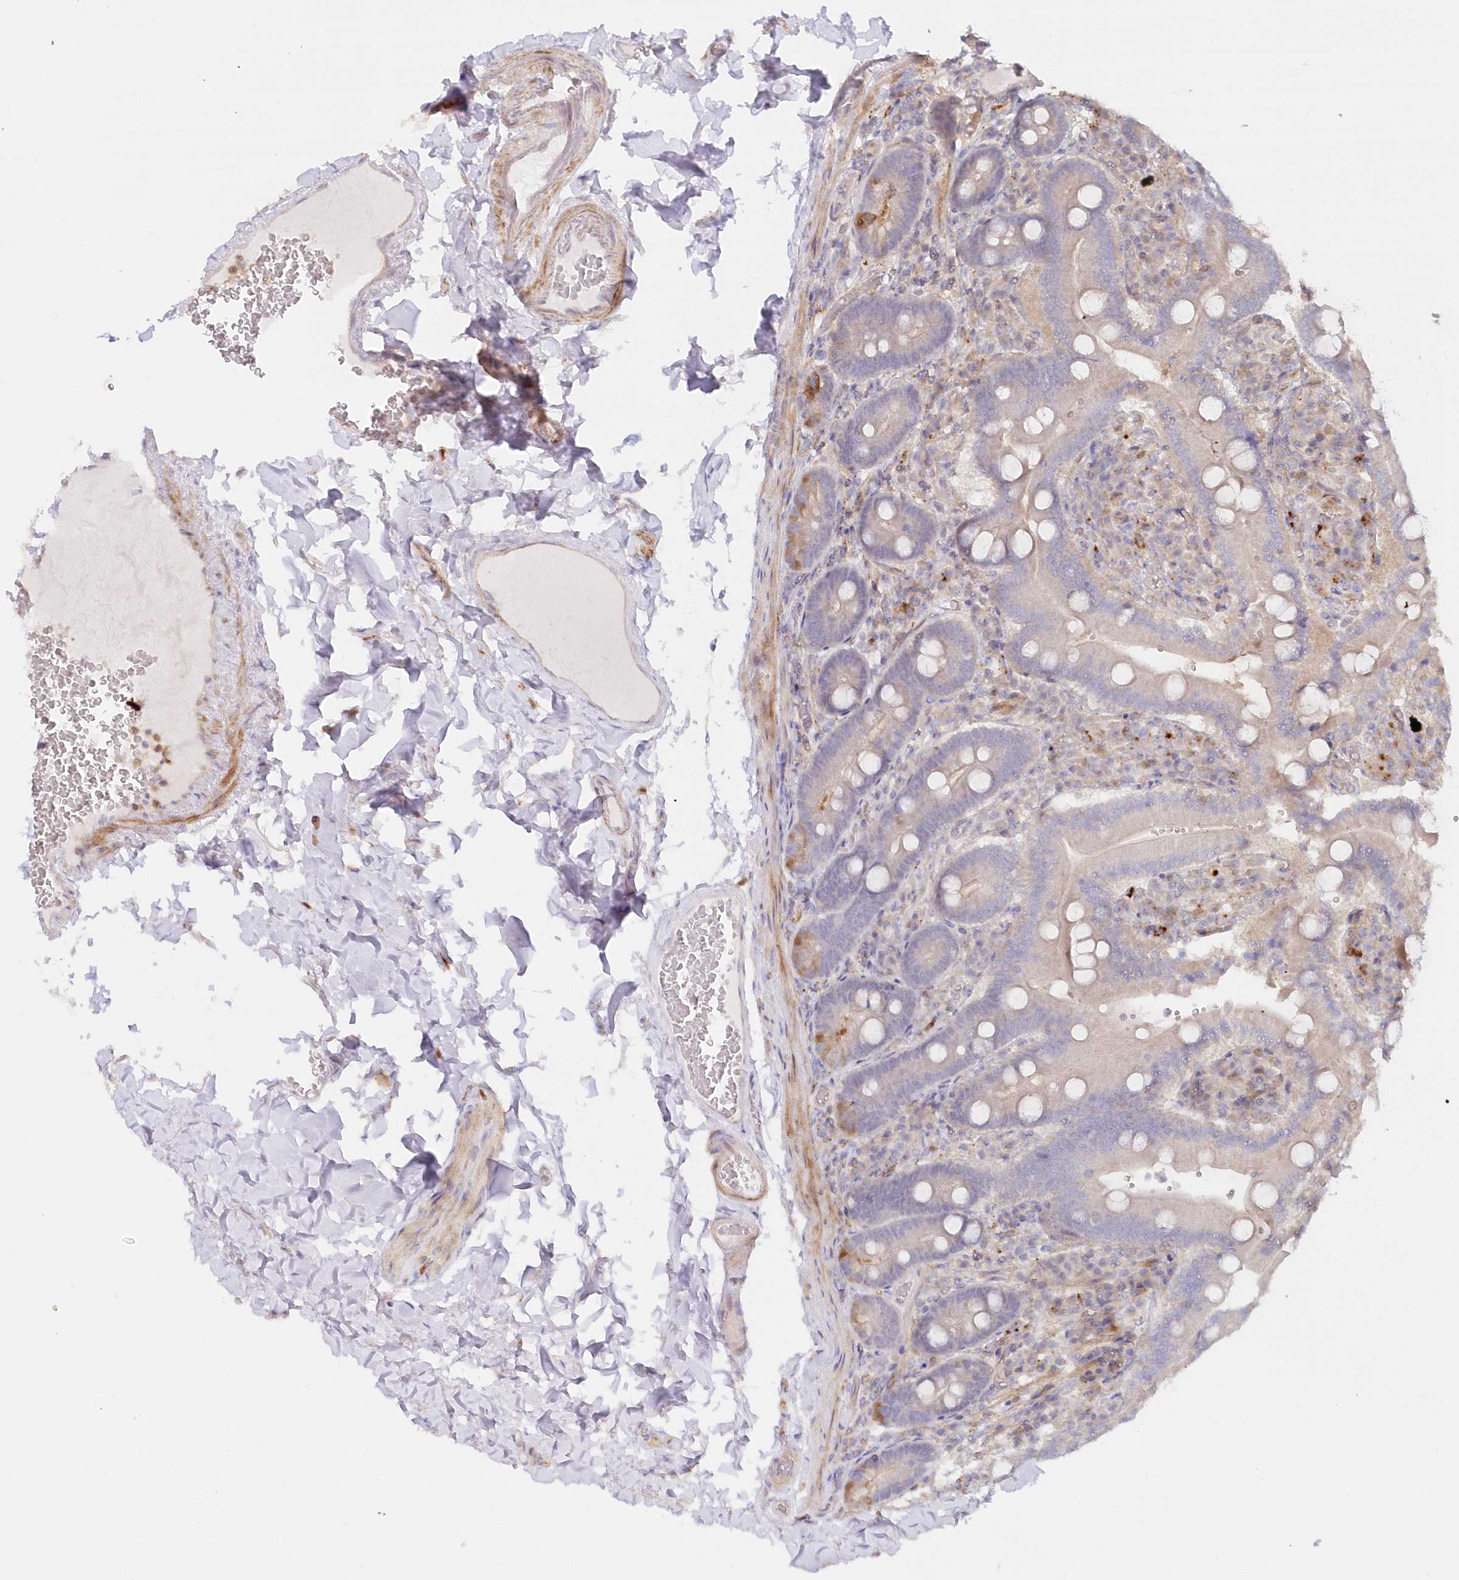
{"staining": {"intensity": "moderate", "quantity": "<25%", "location": "cytoplasmic/membranous"}, "tissue": "duodenum", "cell_type": "Glandular cells", "image_type": "normal", "snomed": [{"axis": "morphology", "description": "Normal tissue, NOS"}, {"axis": "topography", "description": "Duodenum"}], "caption": "Immunohistochemistry (IHC) image of benign duodenum stained for a protein (brown), which shows low levels of moderate cytoplasmic/membranous staining in about <25% of glandular cells.", "gene": "GBE1", "patient": {"sex": "female", "age": 62}}